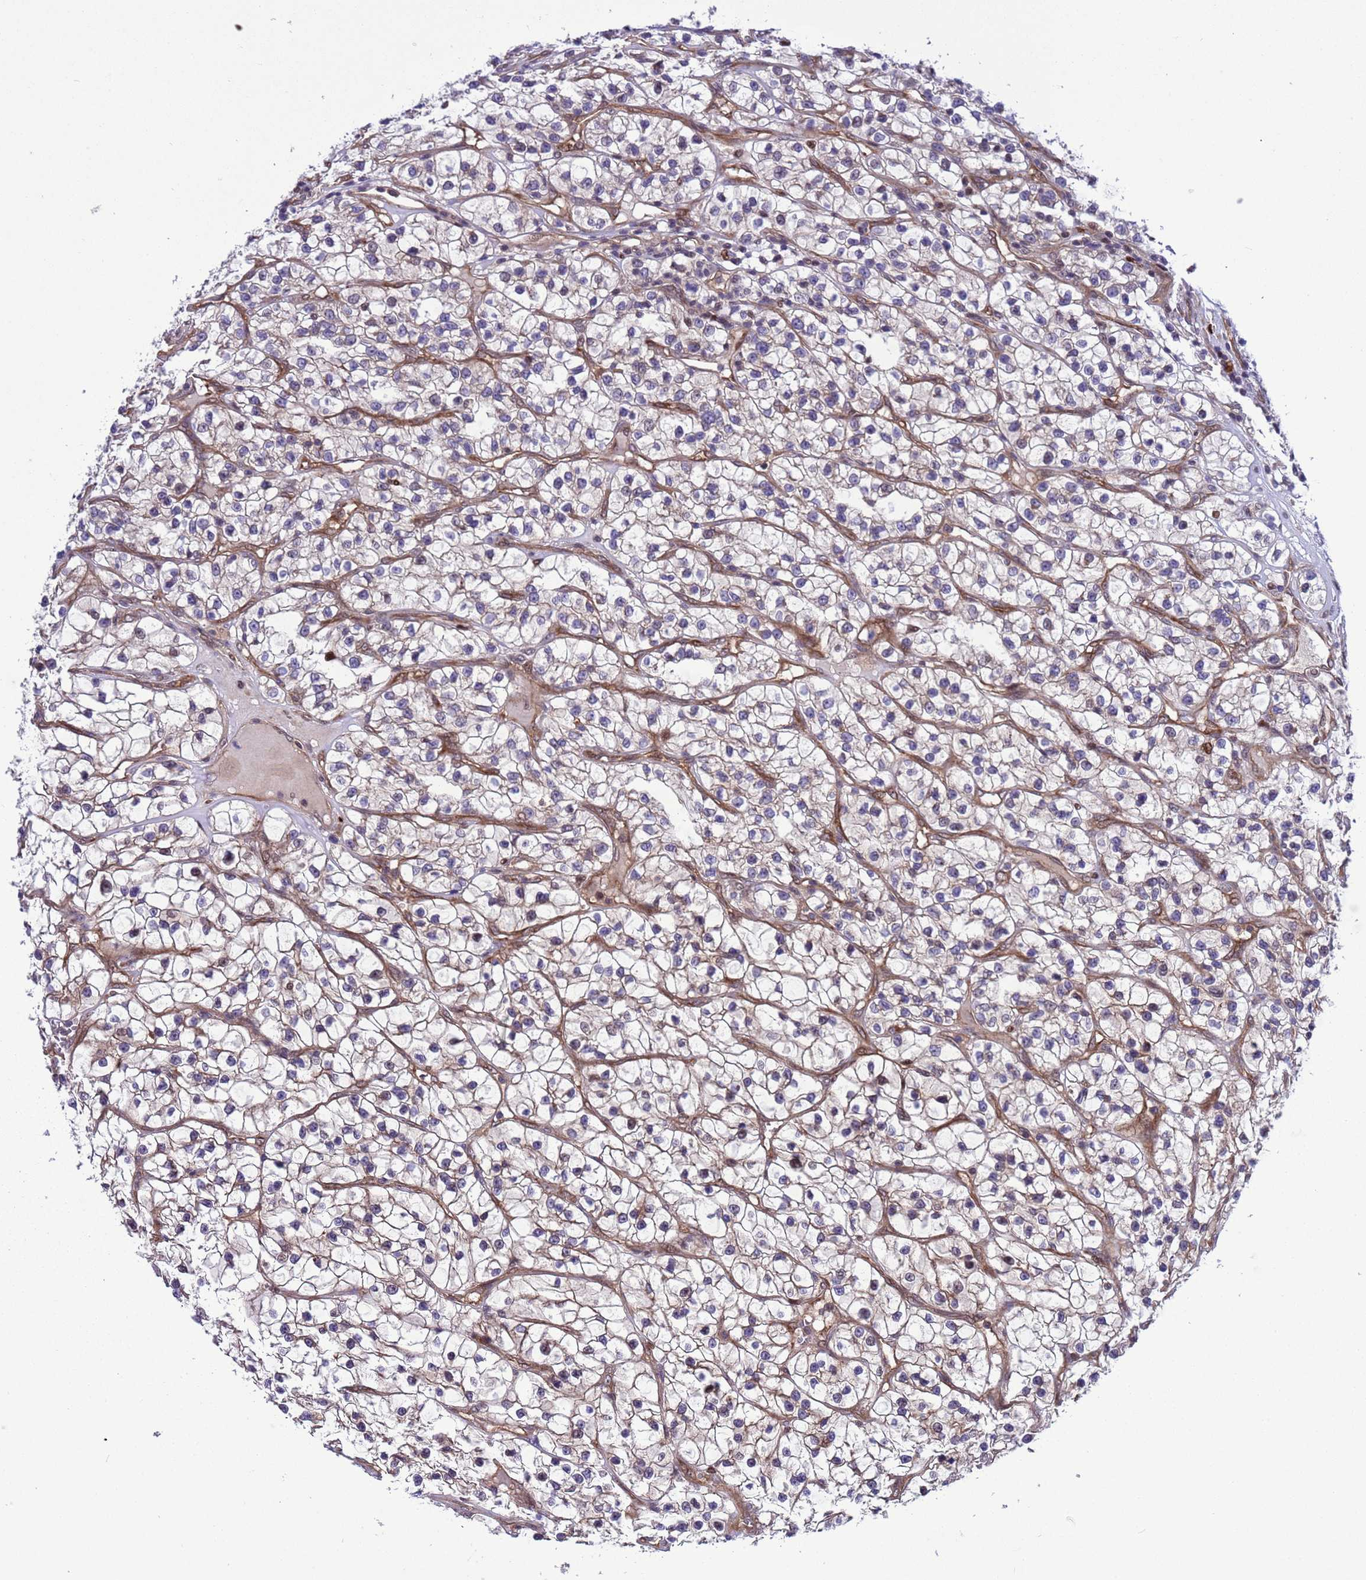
{"staining": {"intensity": "negative", "quantity": "none", "location": "none"}, "tissue": "renal cancer", "cell_type": "Tumor cells", "image_type": "cancer", "snomed": [{"axis": "morphology", "description": "Adenocarcinoma, NOS"}, {"axis": "topography", "description": "Kidney"}], "caption": "IHC image of neoplastic tissue: renal cancer stained with DAB demonstrates no significant protein positivity in tumor cells. The staining was performed using DAB to visualize the protein expression in brown, while the nuclei were stained in blue with hematoxylin (Magnification: 20x).", "gene": "RASD1", "patient": {"sex": "female", "age": 57}}